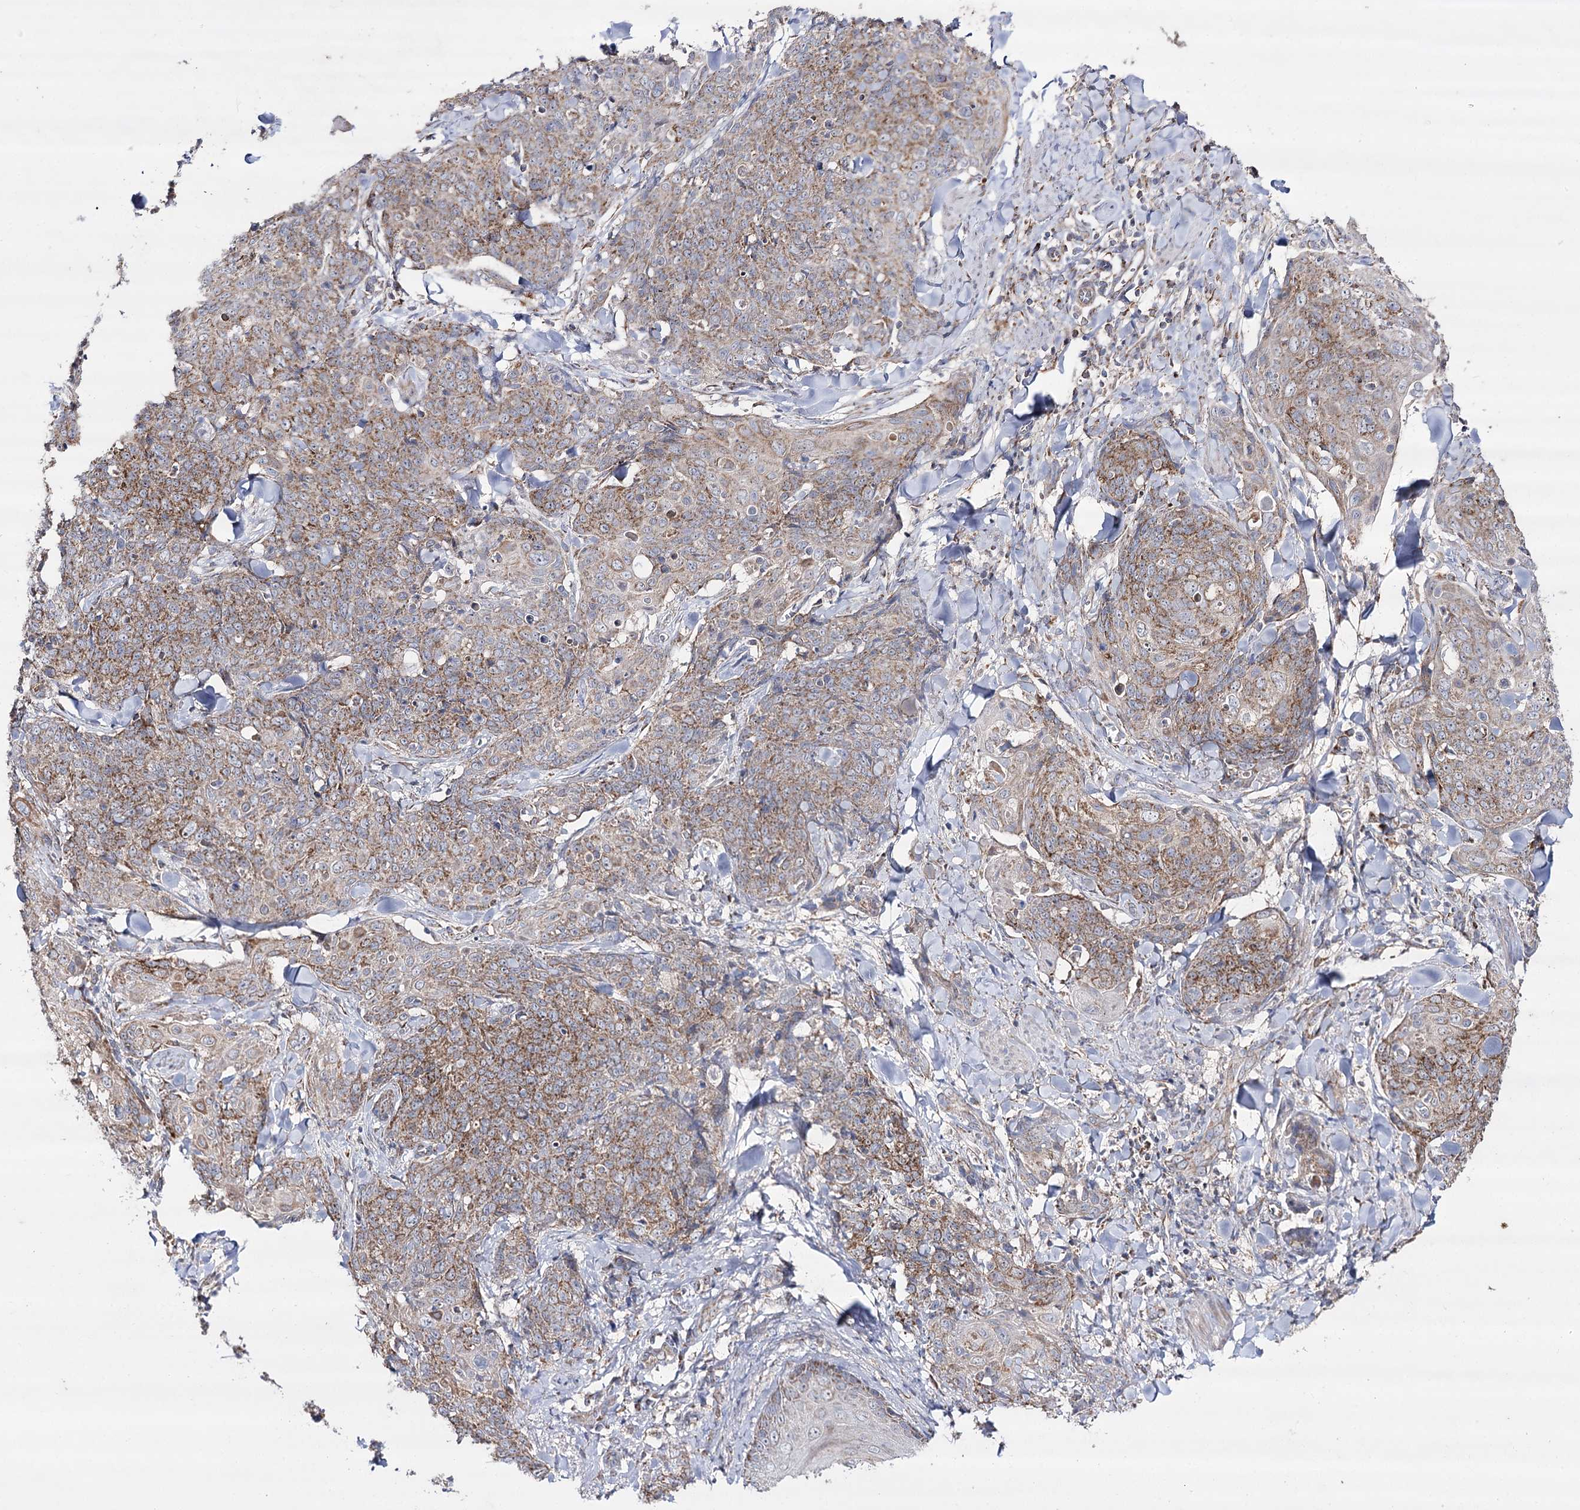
{"staining": {"intensity": "moderate", "quantity": ">75%", "location": "cytoplasmic/membranous"}, "tissue": "skin cancer", "cell_type": "Tumor cells", "image_type": "cancer", "snomed": [{"axis": "morphology", "description": "Squamous cell carcinoma, NOS"}, {"axis": "topography", "description": "Skin"}, {"axis": "topography", "description": "Vulva"}], "caption": "A brown stain highlights moderate cytoplasmic/membranous expression of a protein in skin cancer (squamous cell carcinoma) tumor cells. (IHC, brightfield microscopy, high magnification).", "gene": "NADK2", "patient": {"sex": "female", "age": 85}}